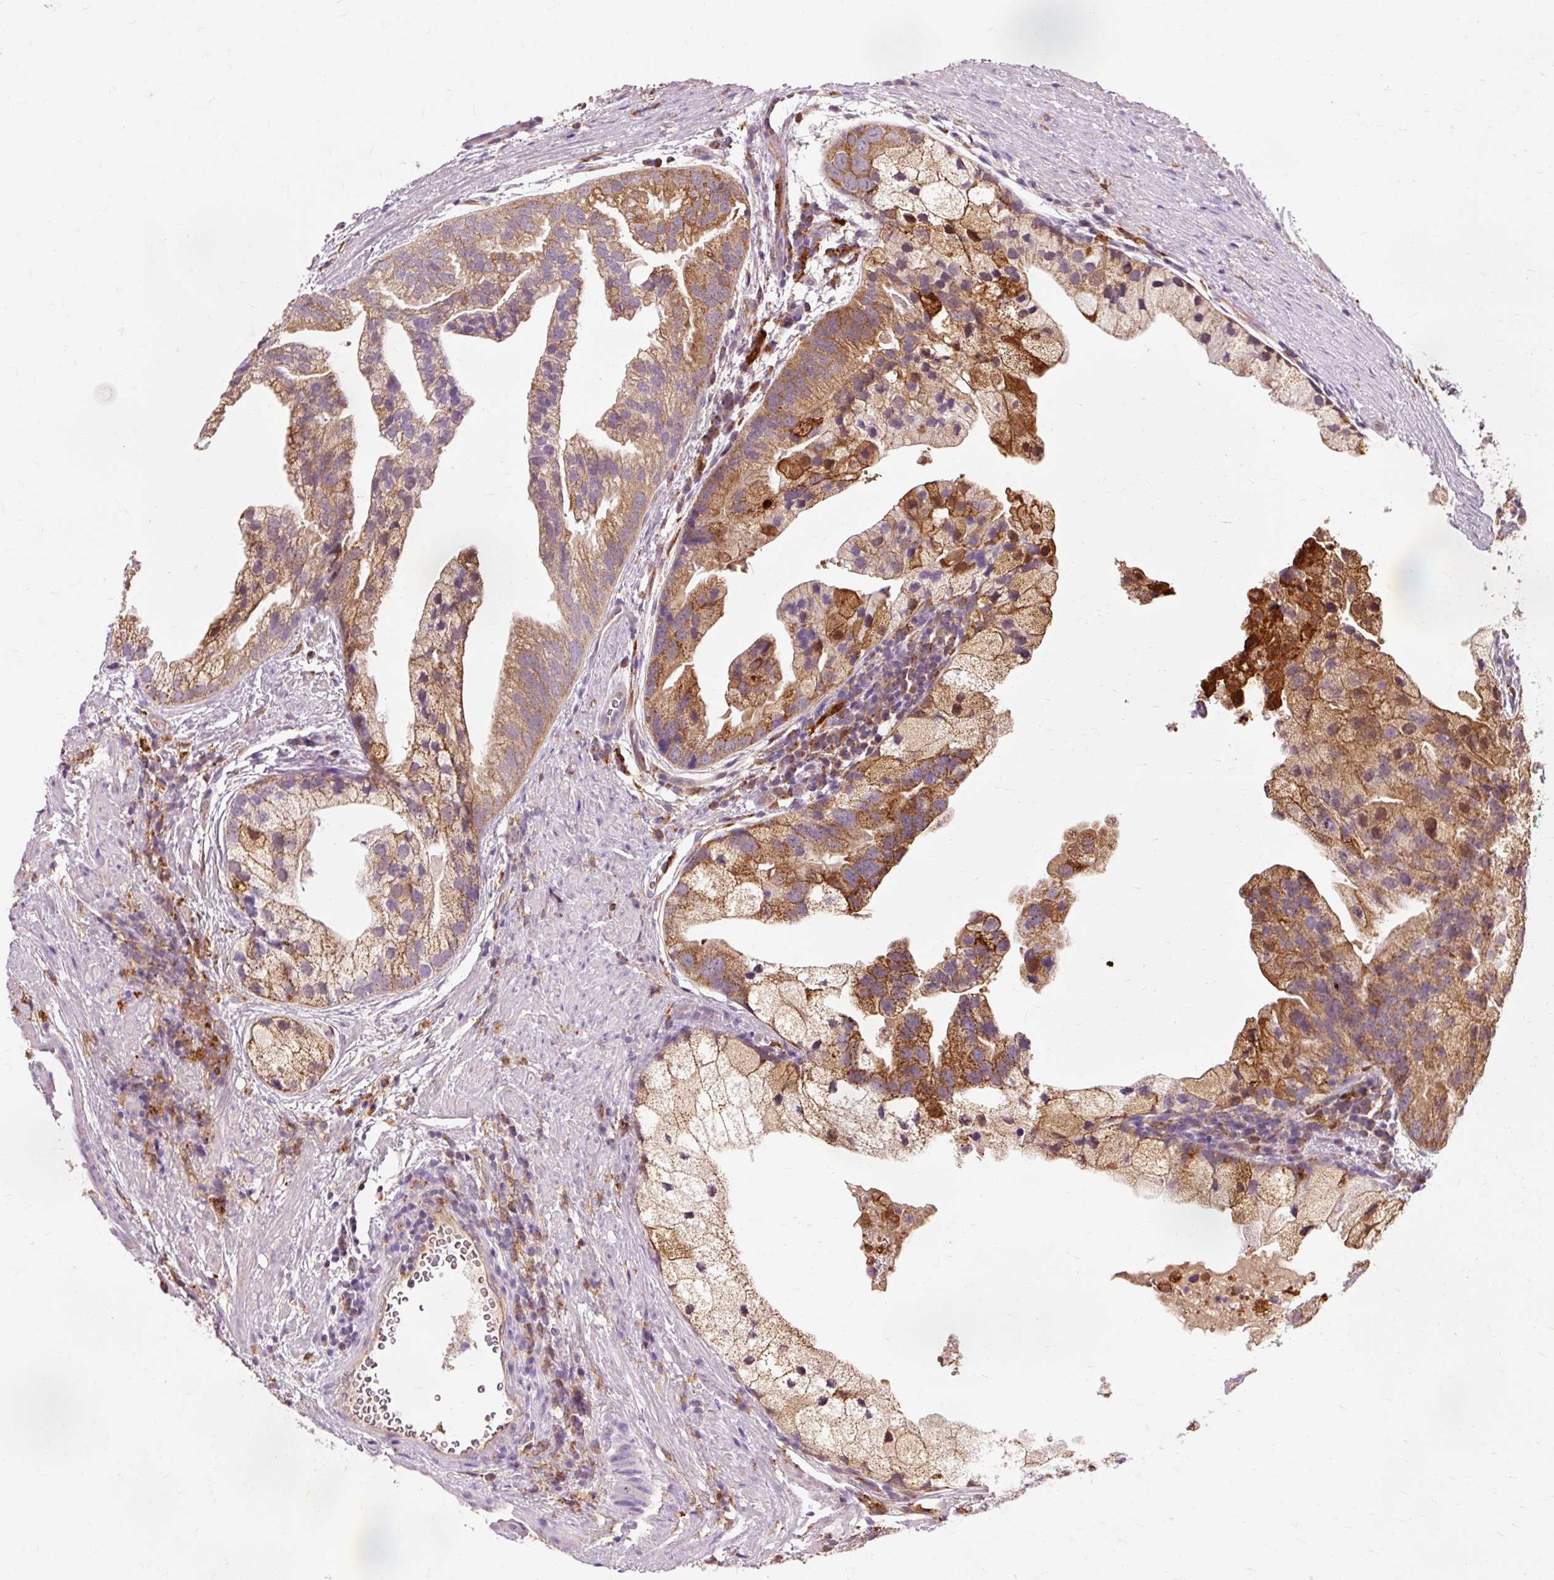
{"staining": {"intensity": "strong", "quantity": "25%-75%", "location": "cytoplasmic/membranous"}, "tissue": "prostate cancer", "cell_type": "Tumor cells", "image_type": "cancer", "snomed": [{"axis": "morphology", "description": "Adenocarcinoma, High grade"}, {"axis": "topography", "description": "Prostate"}], "caption": "Prostate adenocarcinoma (high-grade) tissue exhibits strong cytoplasmic/membranous staining in approximately 25%-75% of tumor cells, visualized by immunohistochemistry. Using DAB (brown) and hematoxylin (blue) stains, captured at high magnification using brightfield microscopy.", "gene": "GPX1", "patient": {"sex": "male", "age": 62}}